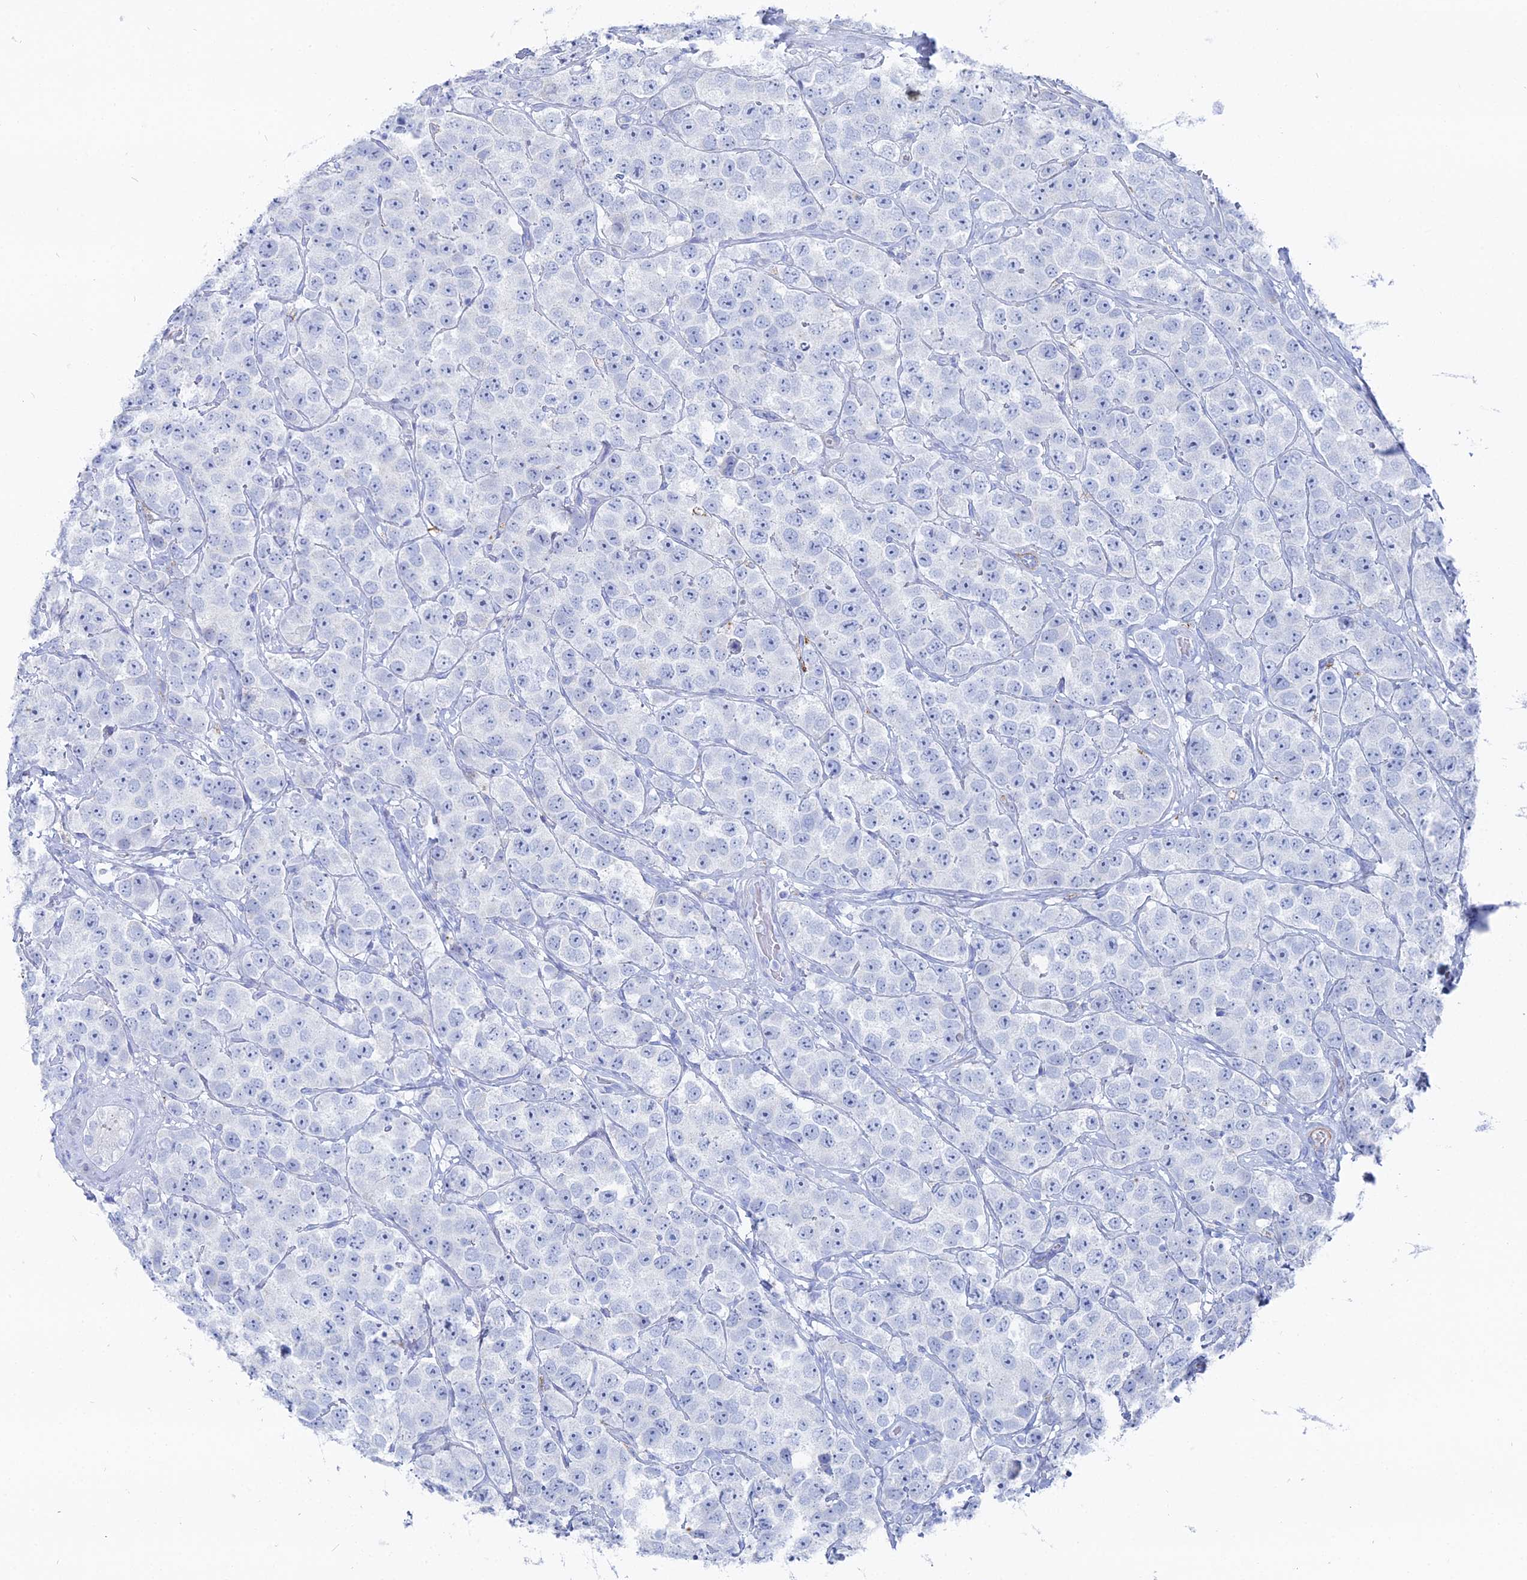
{"staining": {"intensity": "negative", "quantity": "none", "location": "none"}, "tissue": "testis cancer", "cell_type": "Tumor cells", "image_type": "cancer", "snomed": [{"axis": "morphology", "description": "Seminoma, NOS"}, {"axis": "topography", "description": "Testis"}], "caption": "DAB immunohistochemical staining of human testis seminoma shows no significant staining in tumor cells.", "gene": "DHX34", "patient": {"sex": "male", "age": 28}}